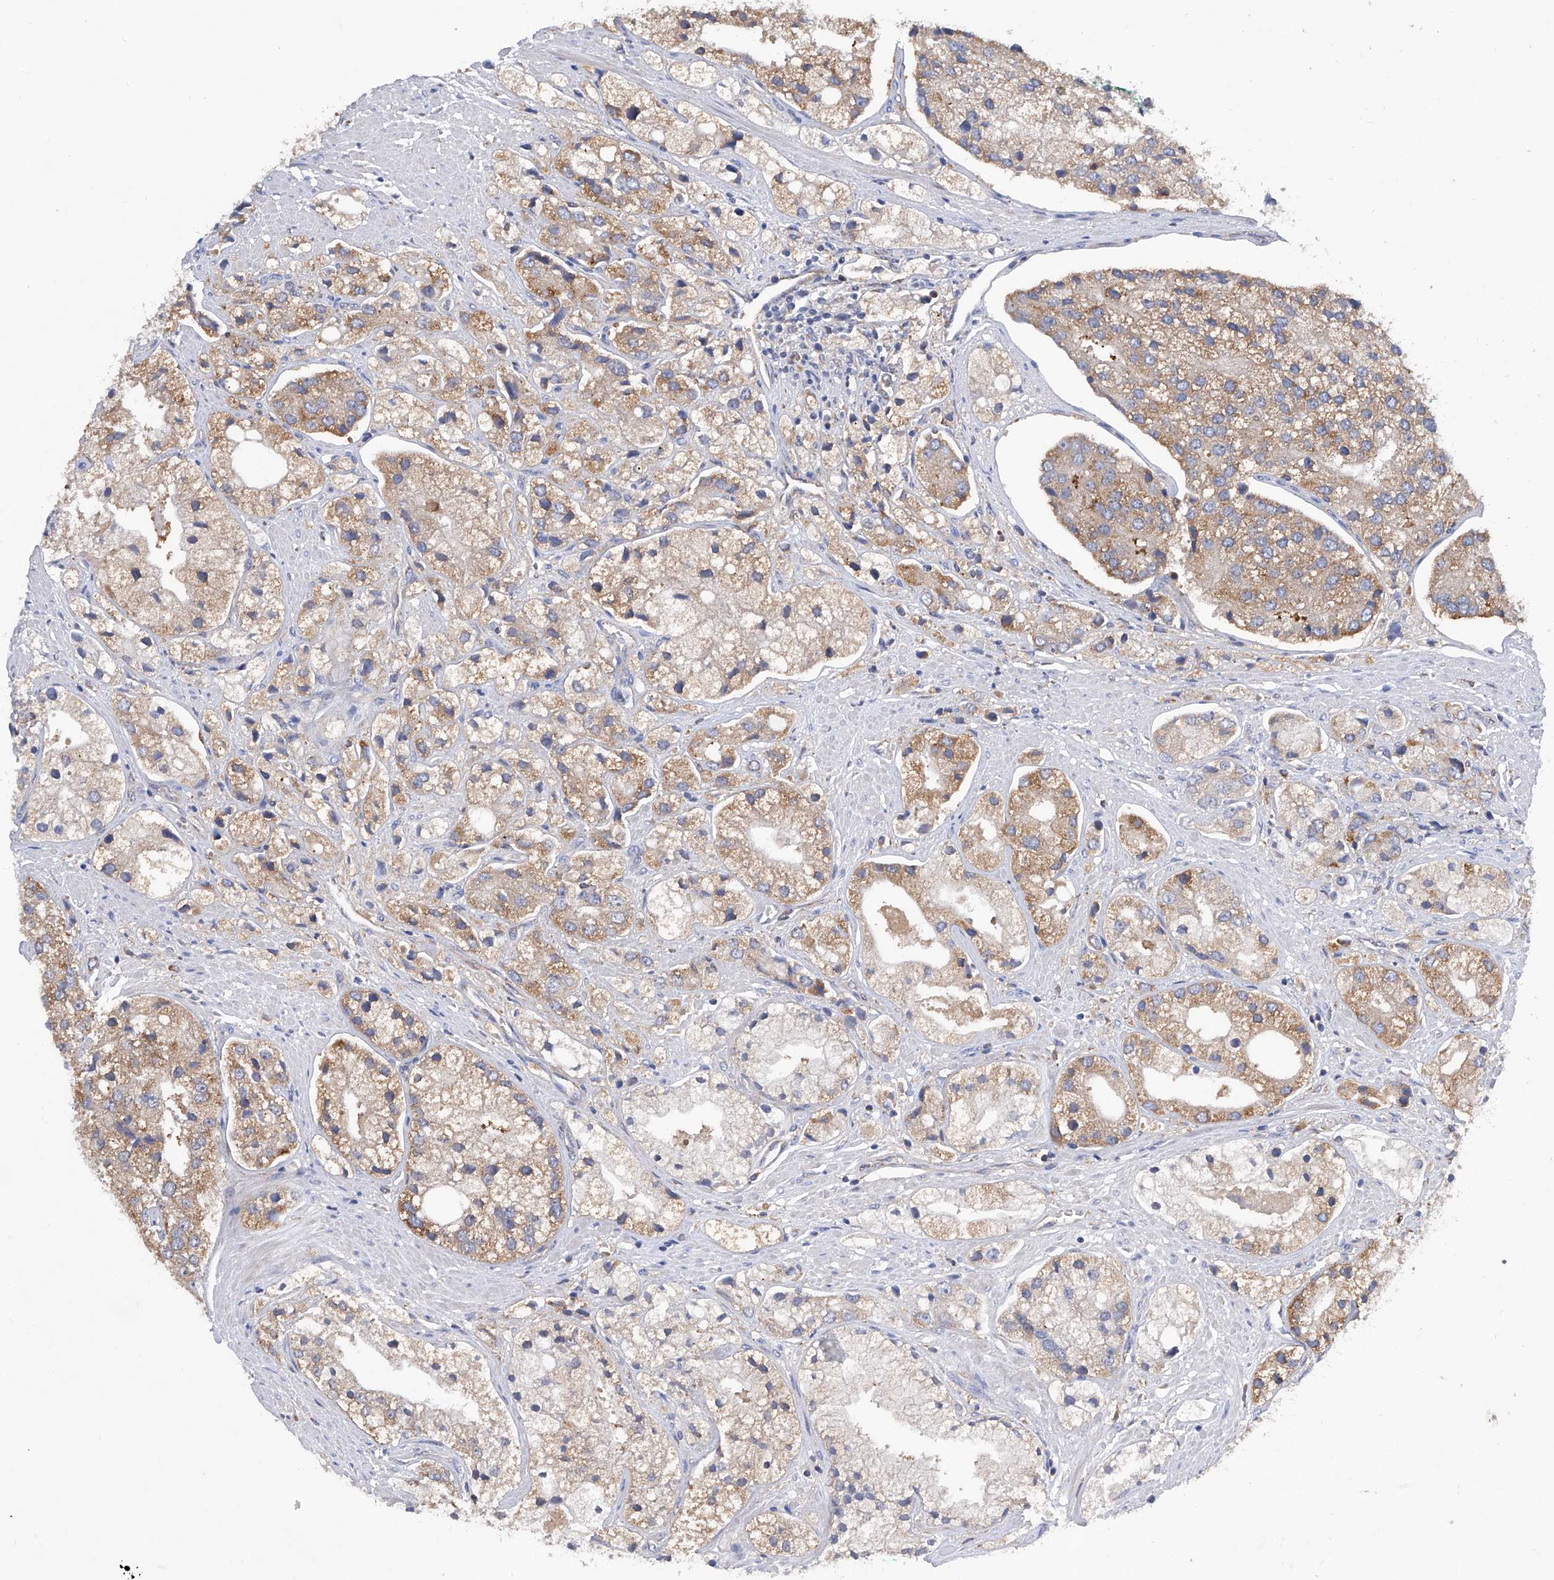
{"staining": {"intensity": "moderate", "quantity": "25%-75%", "location": "cytoplasmic/membranous"}, "tissue": "prostate cancer", "cell_type": "Tumor cells", "image_type": "cancer", "snomed": [{"axis": "morphology", "description": "Adenocarcinoma, High grade"}, {"axis": "topography", "description": "Prostate"}], "caption": "An immunohistochemistry histopathology image of tumor tissue is shown. Protein staining in brown highlights moderate cytoplasmic/membranous positivity in prostate cancer (high-grade adenocarcinoma) within tumor cells.", "gene": "SPATA20", "patient": {"sex": "male", "age": 50}}